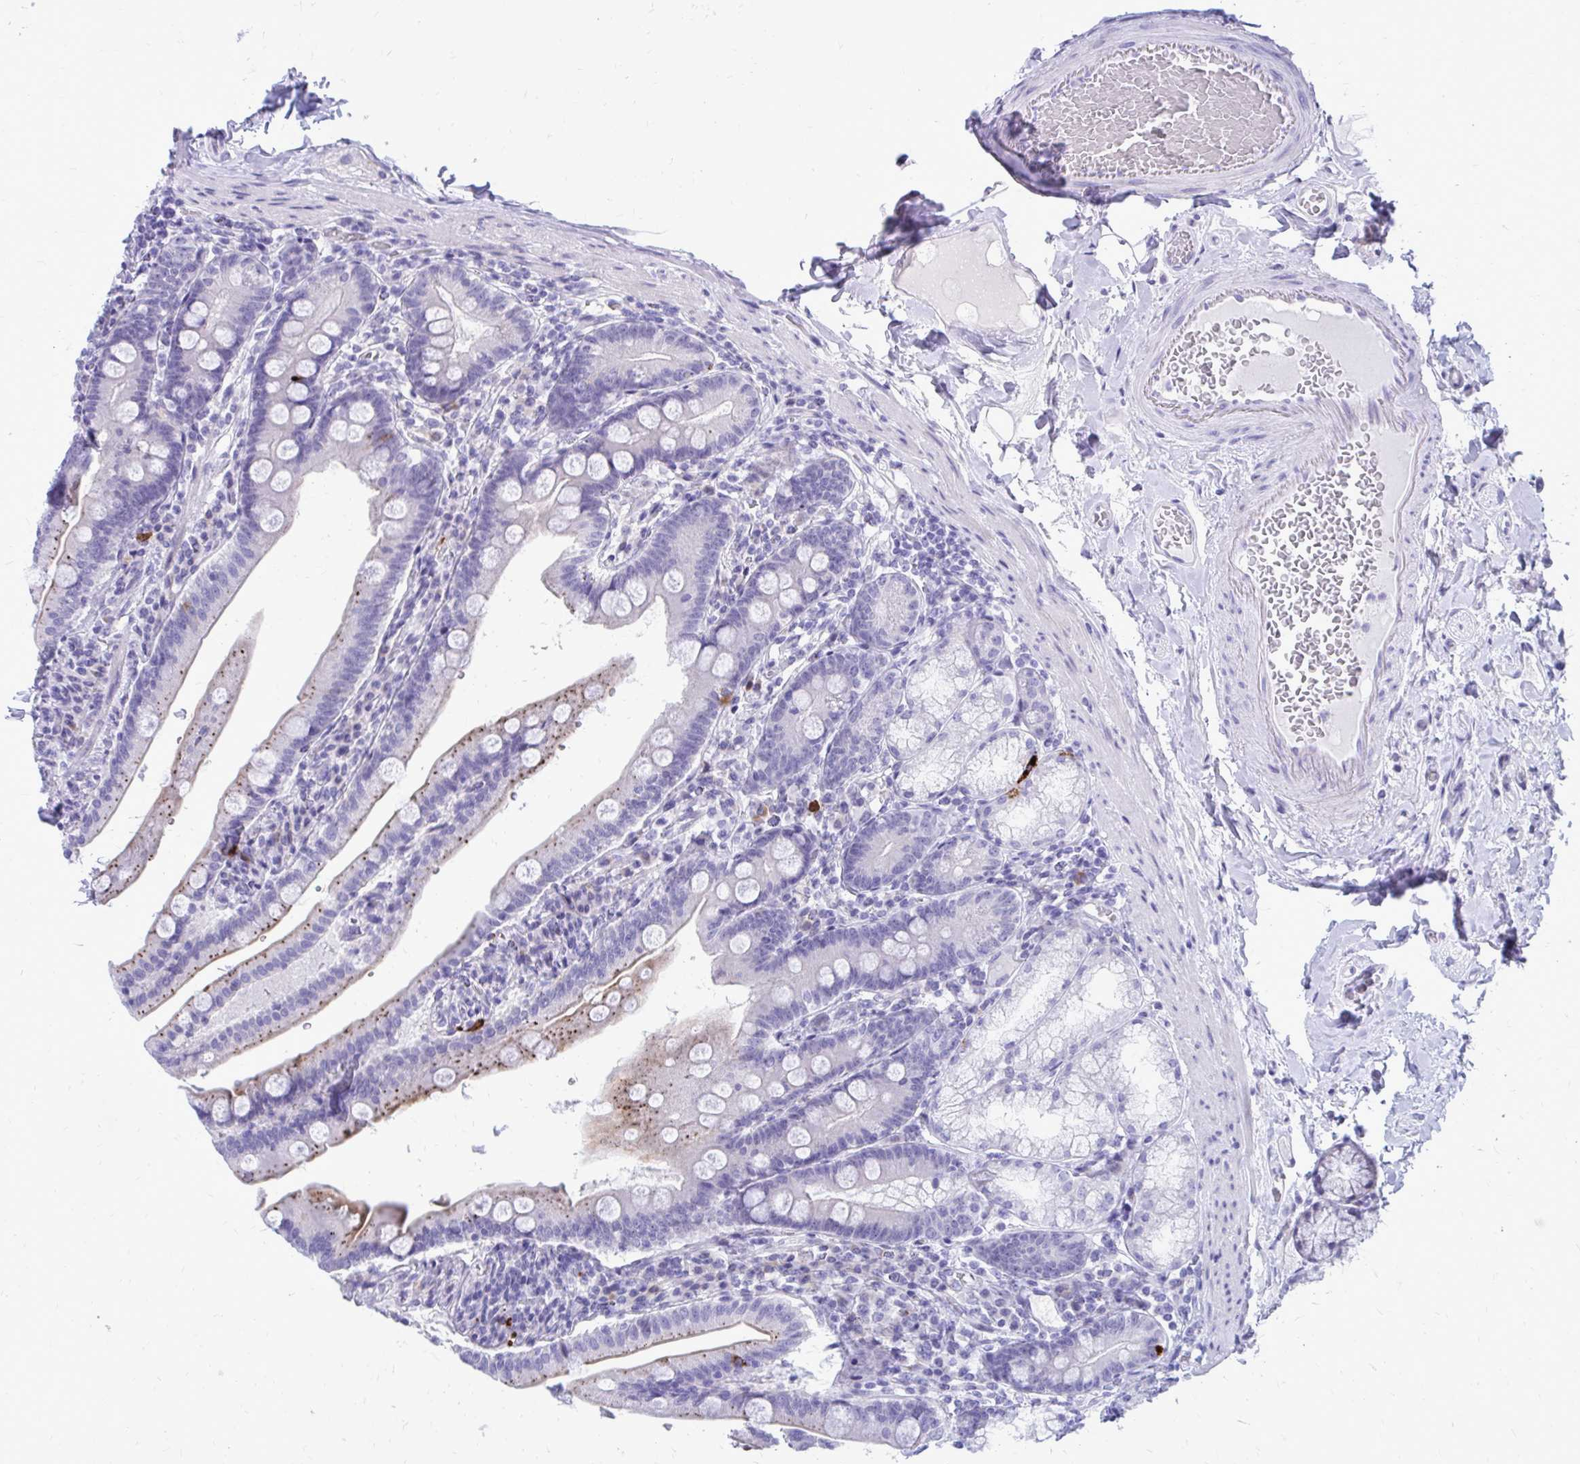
{"staining": {"intensity": "strong", "quantity": "<25%", "location": "cytoplasmic/membranous"}, "tissue": "duodenum", "cell_type": "Glandular cells", "image_type": "normal", "snomed": [{"axis": "morphology", "description": "Normal tissue, NOS"}, {"axis": "topography", "description": "Duodenum"}], "caption": "Strong cytoplasmic/membranous protein staining is present in approximately <25% of glandular cells in duodenum.", "gene": "LCN15", "patient": {"sex": "female", "age": 67}}